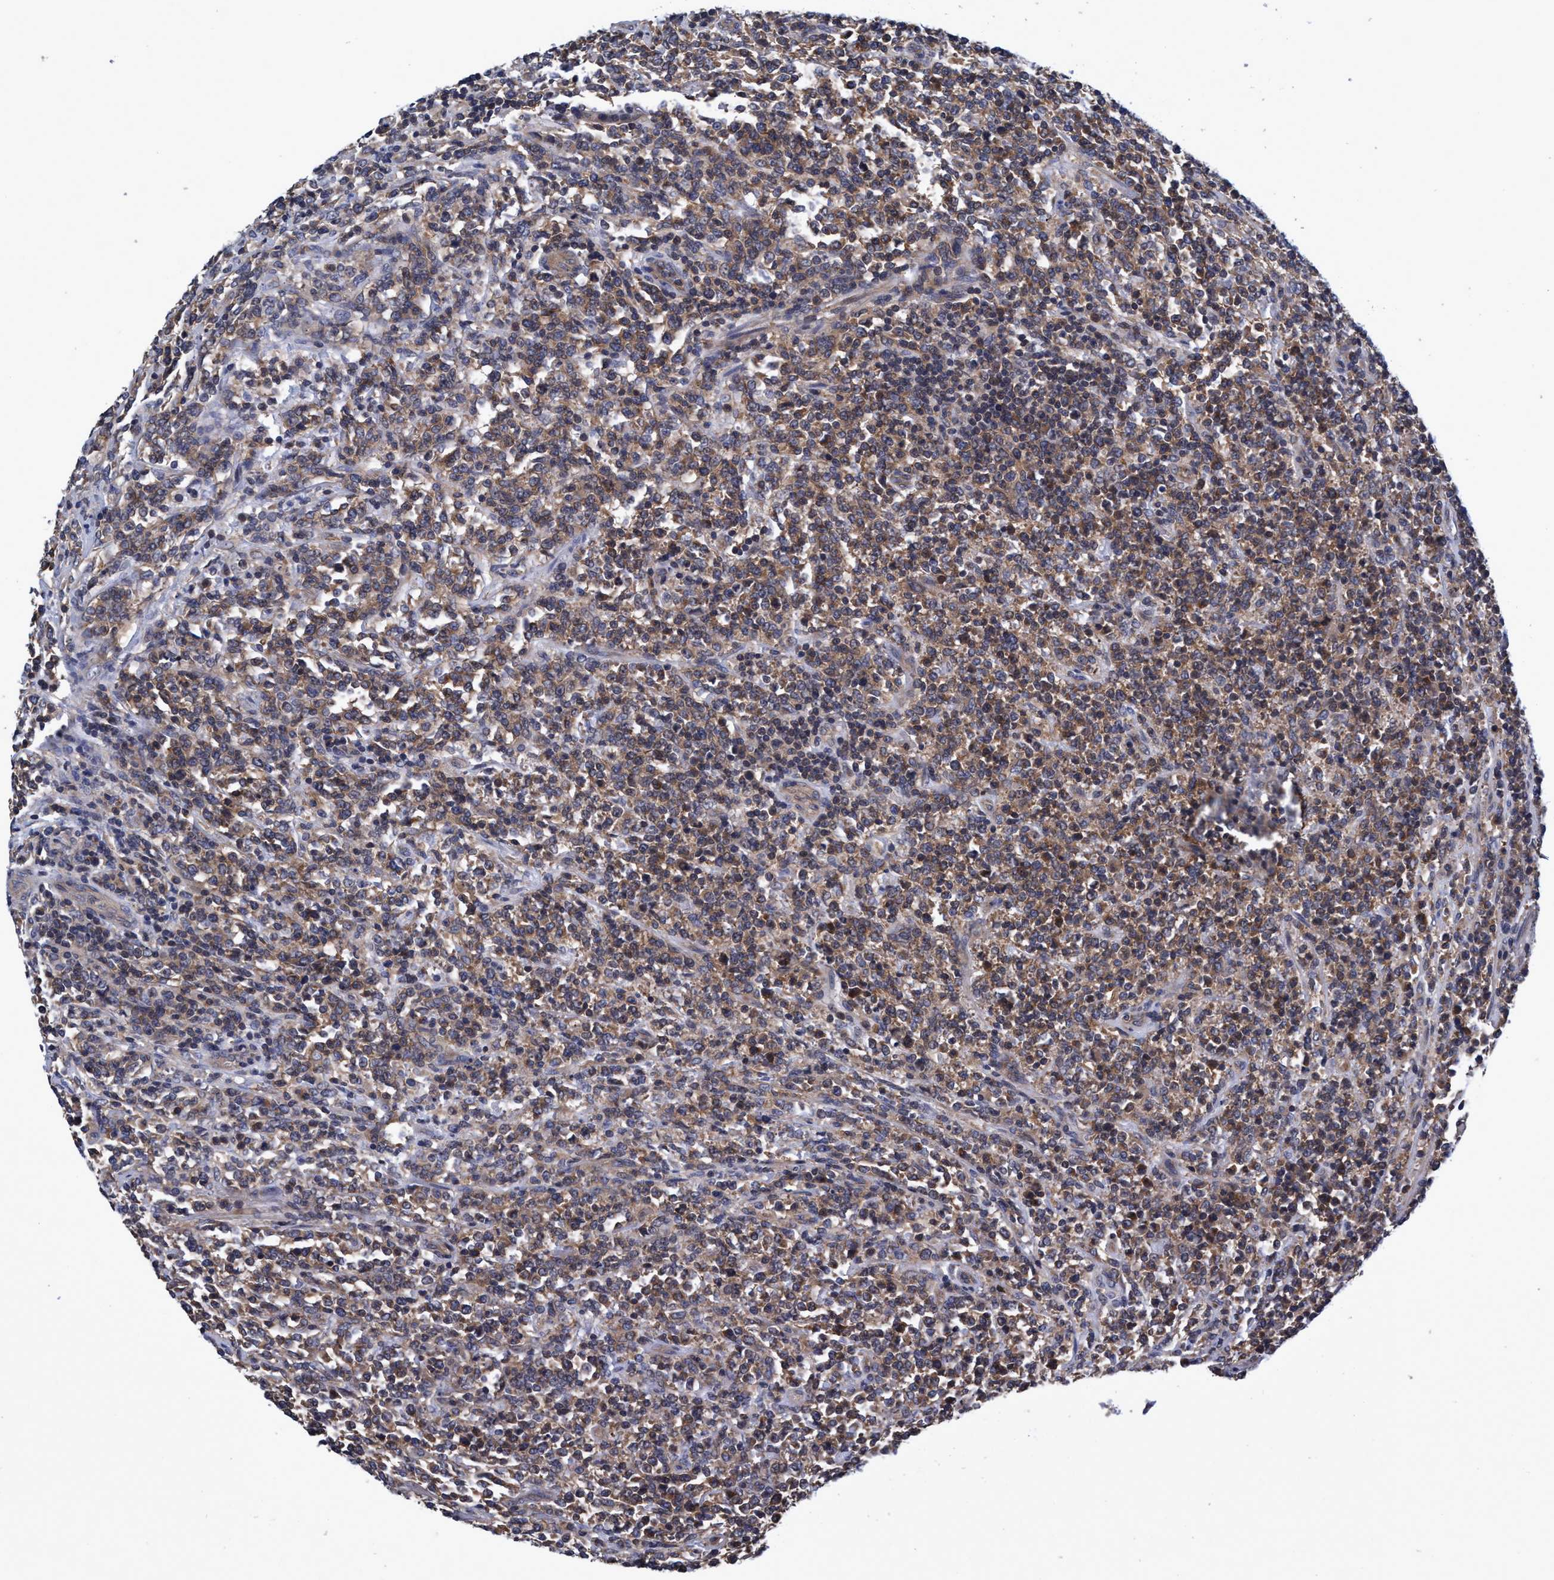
{"staining": {"intensity": "moderate", "quantity": ">75%", "location": "cytoplasmic/membranous"}, "tissue": "lymphoma", "cell_type": "Tumor cells", "image_type": "cancer", "snomed": [{"axis": "morphology", "description": "Malignant lymphoma, non-Hodgkin's type, High grade"}, {"axis": "topography", "description": "Soft tissue"}], "caption": "Protein staining by immunohistochemistry (IHC) exhibits moderate cytoplasmic/membranous expression in approximately >75% of tumor cells in malignant lymphoma, non-Hodgkin's type (high-grade).", "gene": "CALCOCO2", "patient": {"sex": "male", "age": 18}}